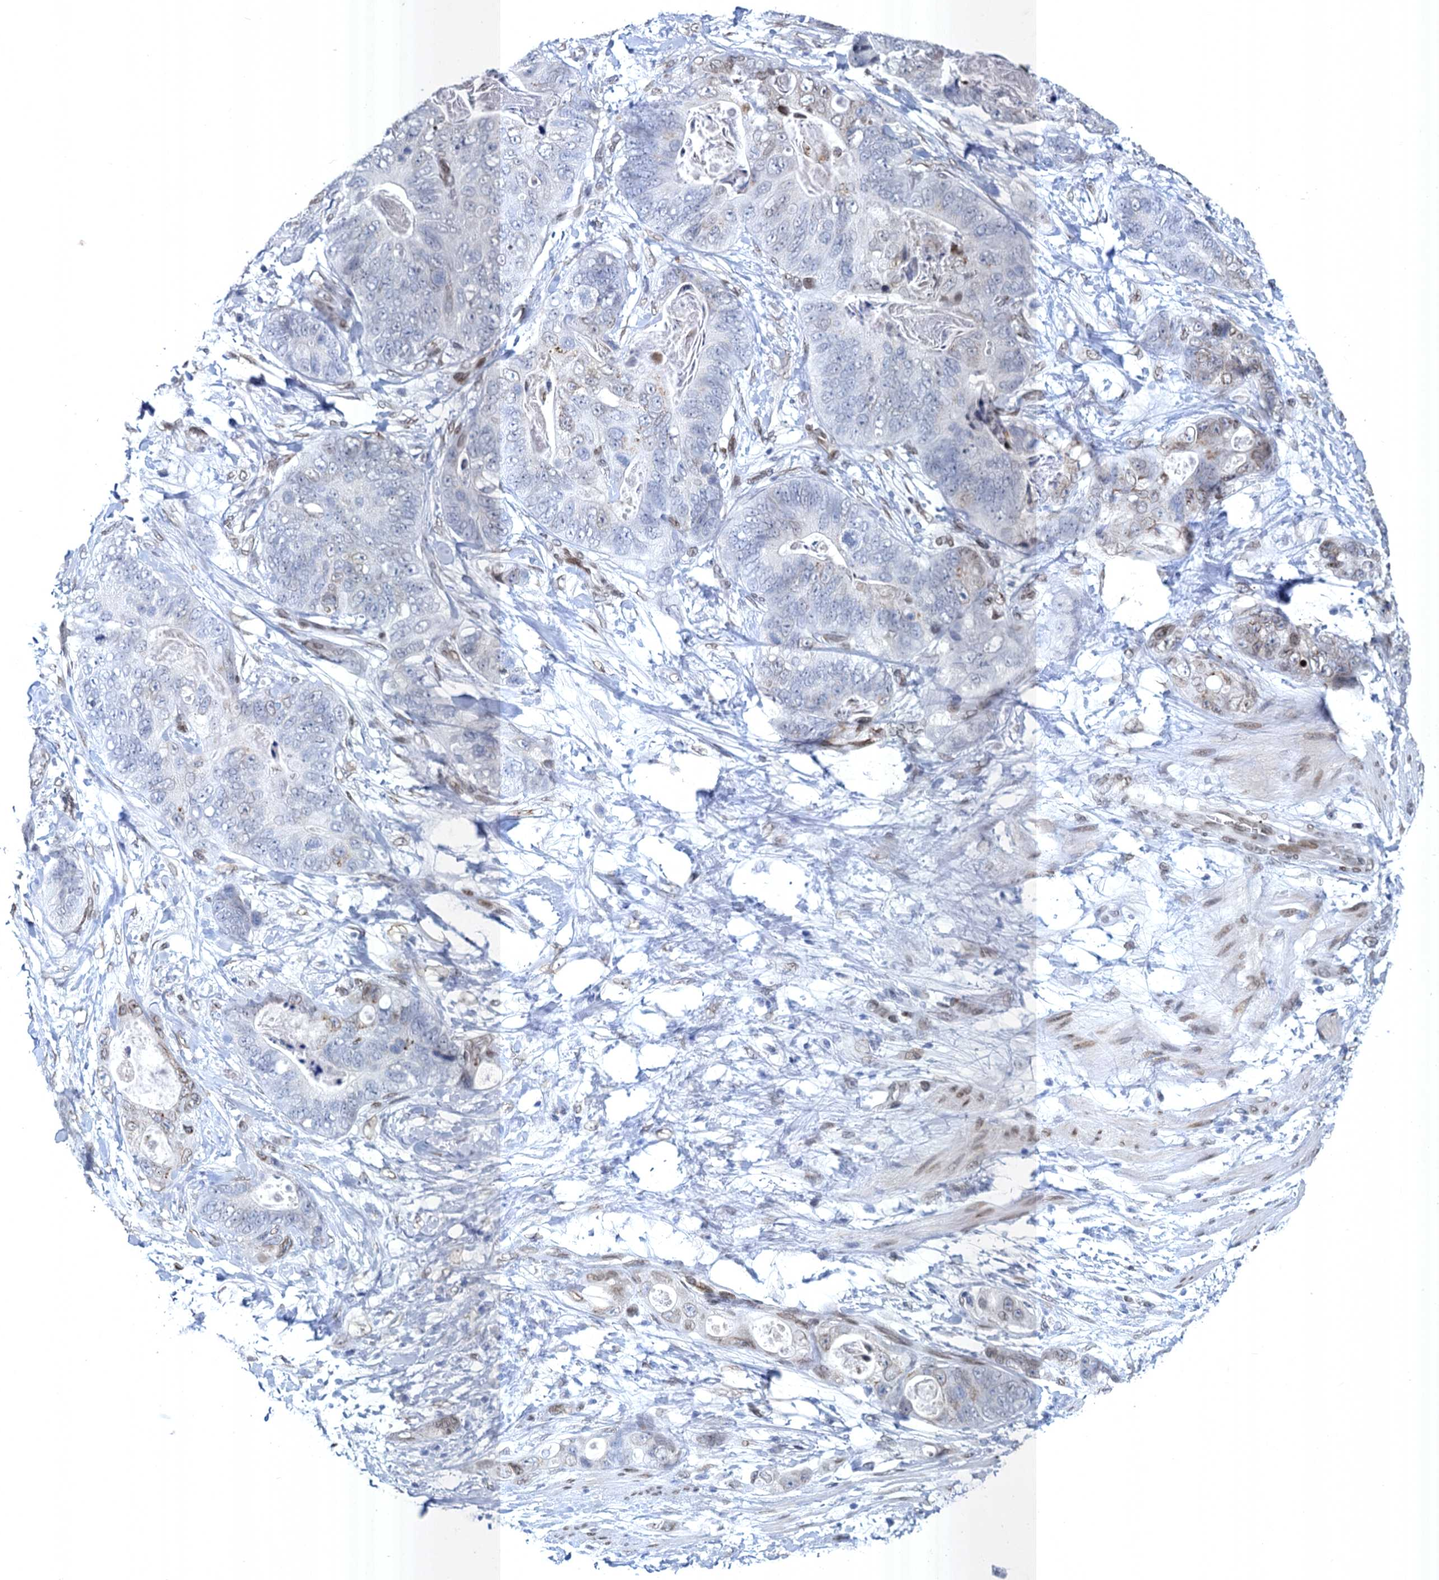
{"staining": {"intensity": "negative", "quantity": "none", "location": "none"}, "tissue": "stomach cancer", "cell_type": "Tumor cells", "image_type": "cancer", "snomed": [{"axis": "morphology", "description": "Adenocarcinoma, NOS"}, {"axis": "topography", "description": "Stomach"}], "caption": "A photomicrograph of stomach cancer (adenocarcinoma) stained for a protein reveals no brown staining in tumor cells.", "gene": "PRSS35", "patient": {"sex": "female", "age": 89}}